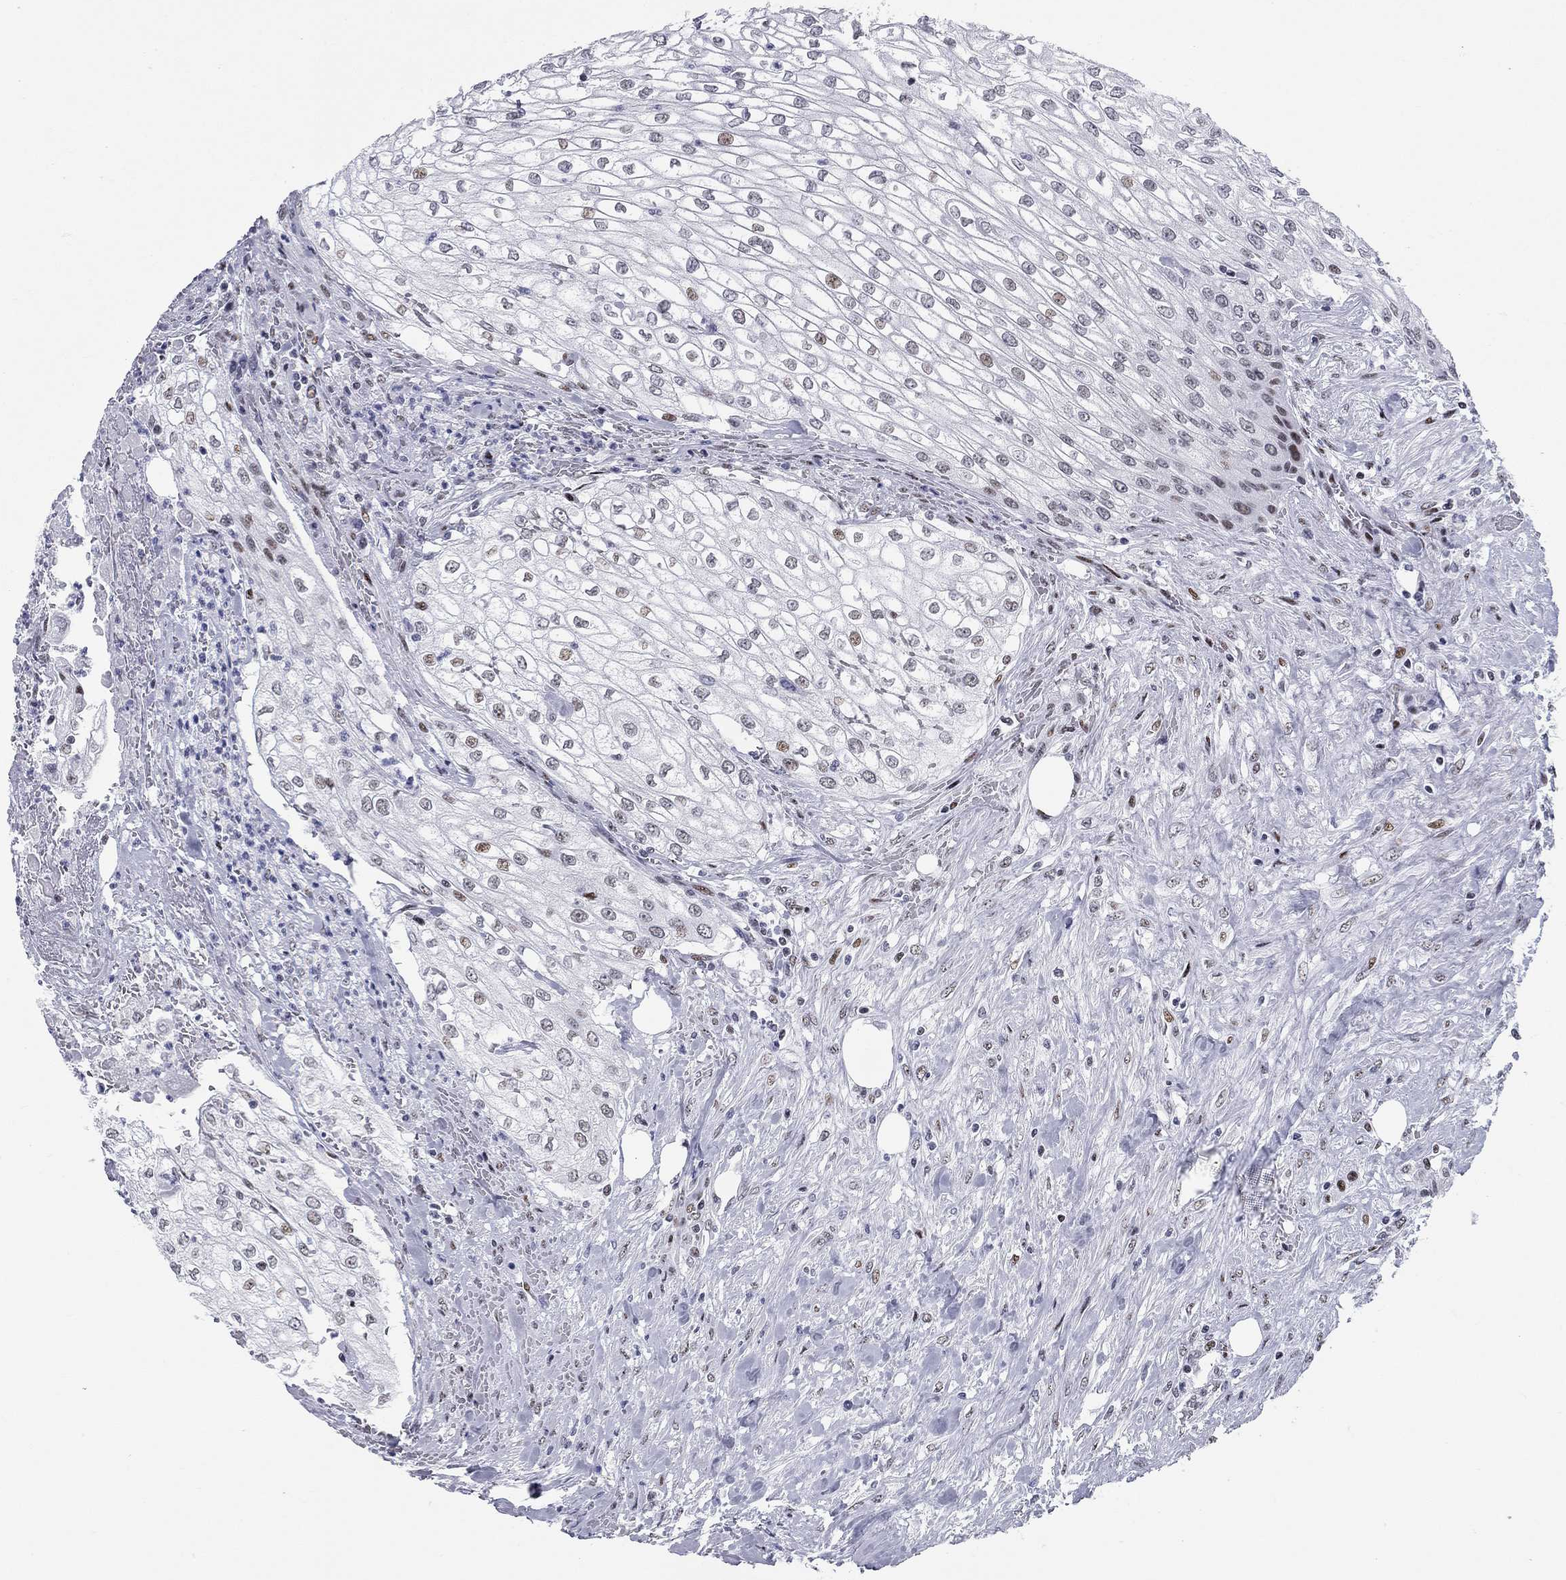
{"staining": {"intensity": "moderate", "quantity": "<25%", "location": "nuclear"}, "tissue": "urothelial cancer", "cell_type": "Tumor cells", "image_type": "cancer", "snomed": [{"axis": "morphology", "description": "Urothelial carcinoma, High grade"}, {"axis": "topography", "description": "Urinary bladder"}], "caption": "High-grade urothelial carcinoma was stained to show a protein in brown. There is low levels of moderate nuclear expression in about <25% of tumor cells.", "gene": "ASF1B", "patient": {"sex": "male", "age": 62}}